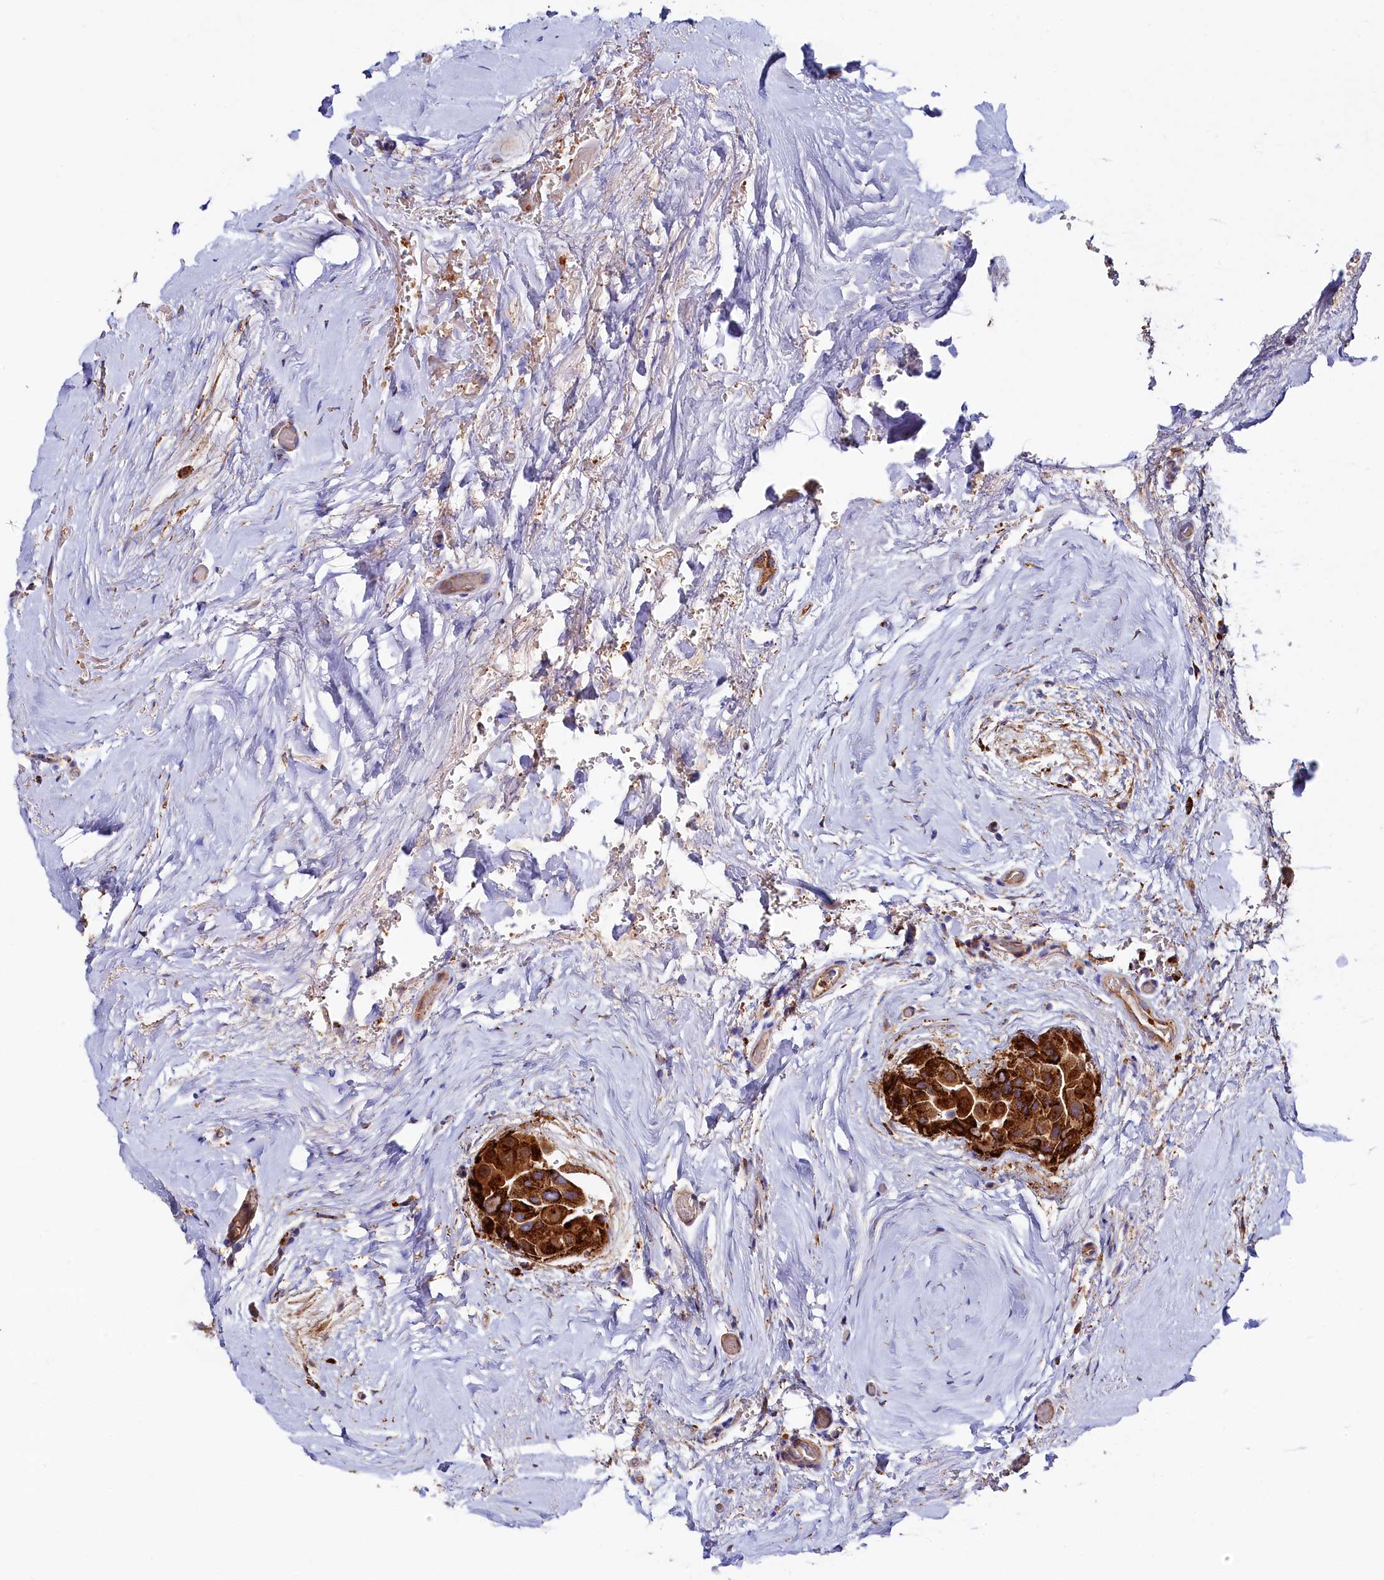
{"staining": {"intensity": "strong", "quantity": ">75%", "location": "cytoplasmic/membranous"}, "tissue": "thyroid cancer", "cell_type": "Tumor cells", "image_type": "cancer", "snomed": [{"axis": "morphology", "description": "Papillary adenocarcinoma, NOS"}, {"axis": "topography", "description": "Thyroid gland"}], "caption": "A micrograph of human papillary adenocarcinoma (thyroid) stained for a protein demonstrates strong cytoplasmic/membranous brown staining in tumor cells.", "gene": "ASTE1", "patient": {"sex": "male", "age": 33}}